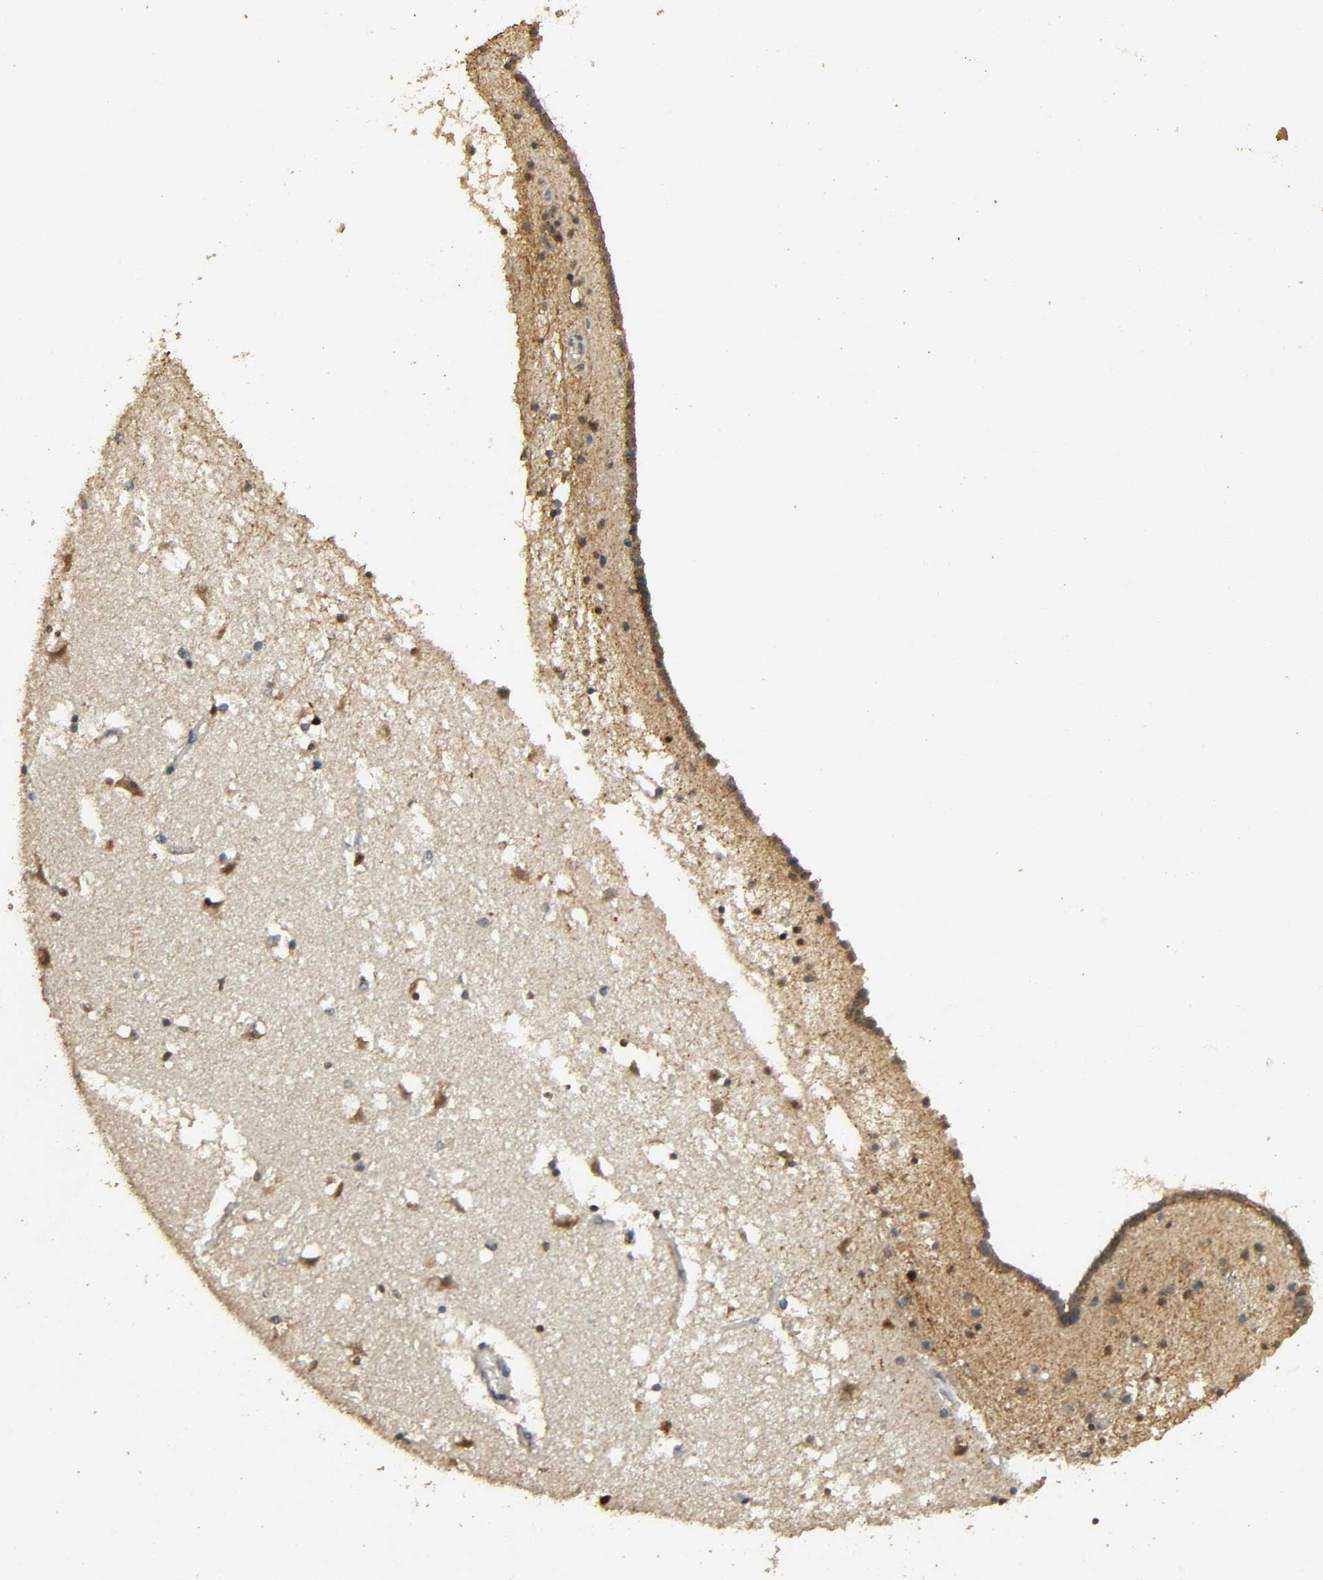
{"staining": {"intensity": "moderate", "quantity": "25%-75%", "location": "cytoplasmic/membranous"}, "tissue": "caudate", "cell_type": "Glial cells", "image_type": "normal", "snomed": [{"axis": "morphology", "description": "Normal tissue, NOS"}, {"axis": "topography", "description": "Lateral ventricle wall"}], "caption": "Immunohistochemistry (IHC) of normal human caudate shows medium levels of moderate cytoplasmic/membranous expression in approximately 25%-75% of glial cells. The staining was performed using DAB, with brown indicating positive protein expression. Nuclei are stained blue with hematoxylin.", "gene": "DDX6", "patient": {"sex": "male", "age": 45}}